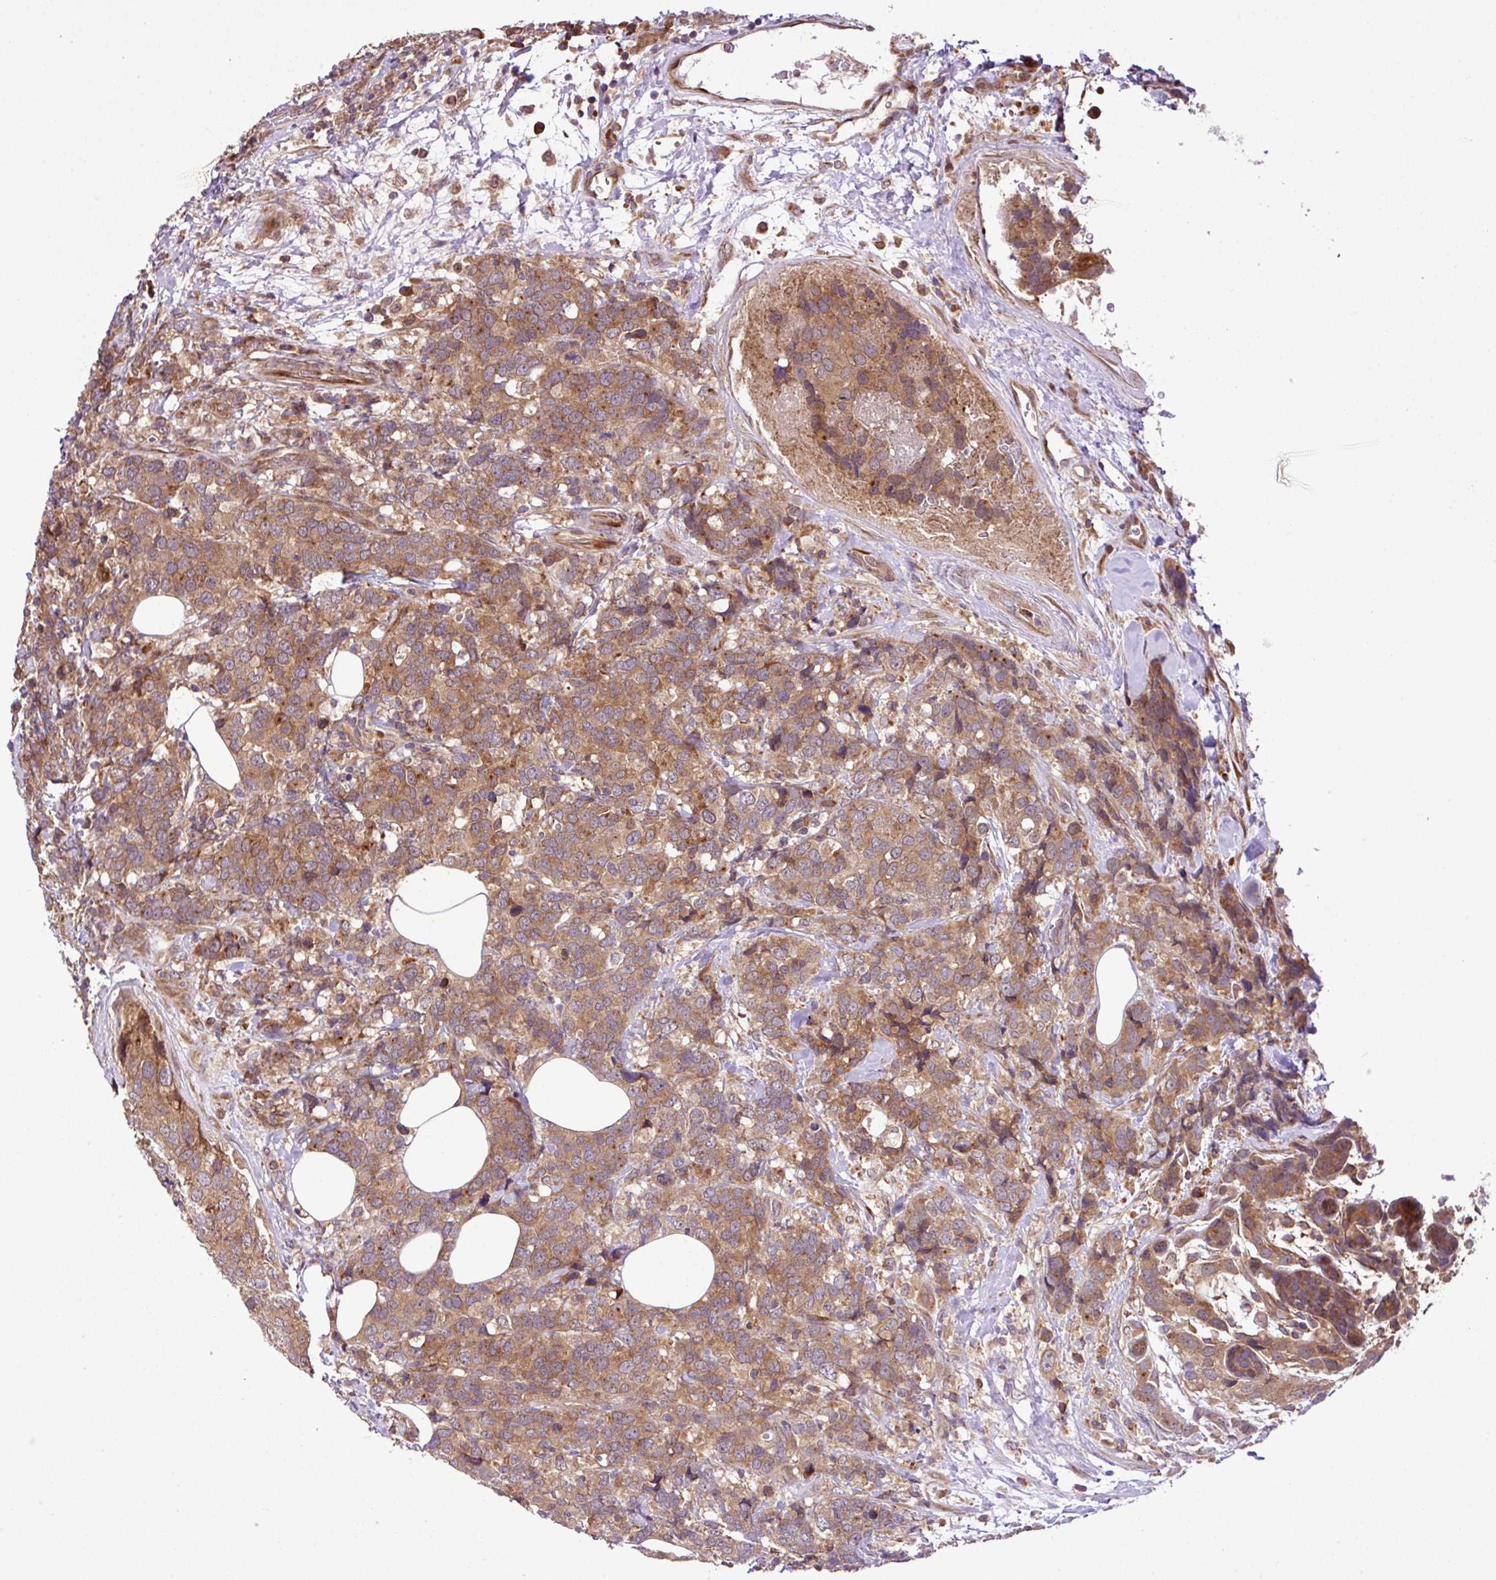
{"staining": {"intensity": "moderate", "quantity": ">75%", "location": "cytoplasmic/membranous"}, "tissue": "breast cancer", "cell_type": "Tumor cells", "image_type": "cancer", "snomed": [{"axis": "morphology", "description": "Lobular carcinoma"}, {"axis": "topography", "description": "Breast"}], "caption": "Human breast lobular carcinoma stained with a brown dye demonstrates moderate cytoplasmic/membranous positive expression in approximately >75% of tumor cells.", "gene": "DLGAP4", "patient": {"sex": "female", "age": 59}}